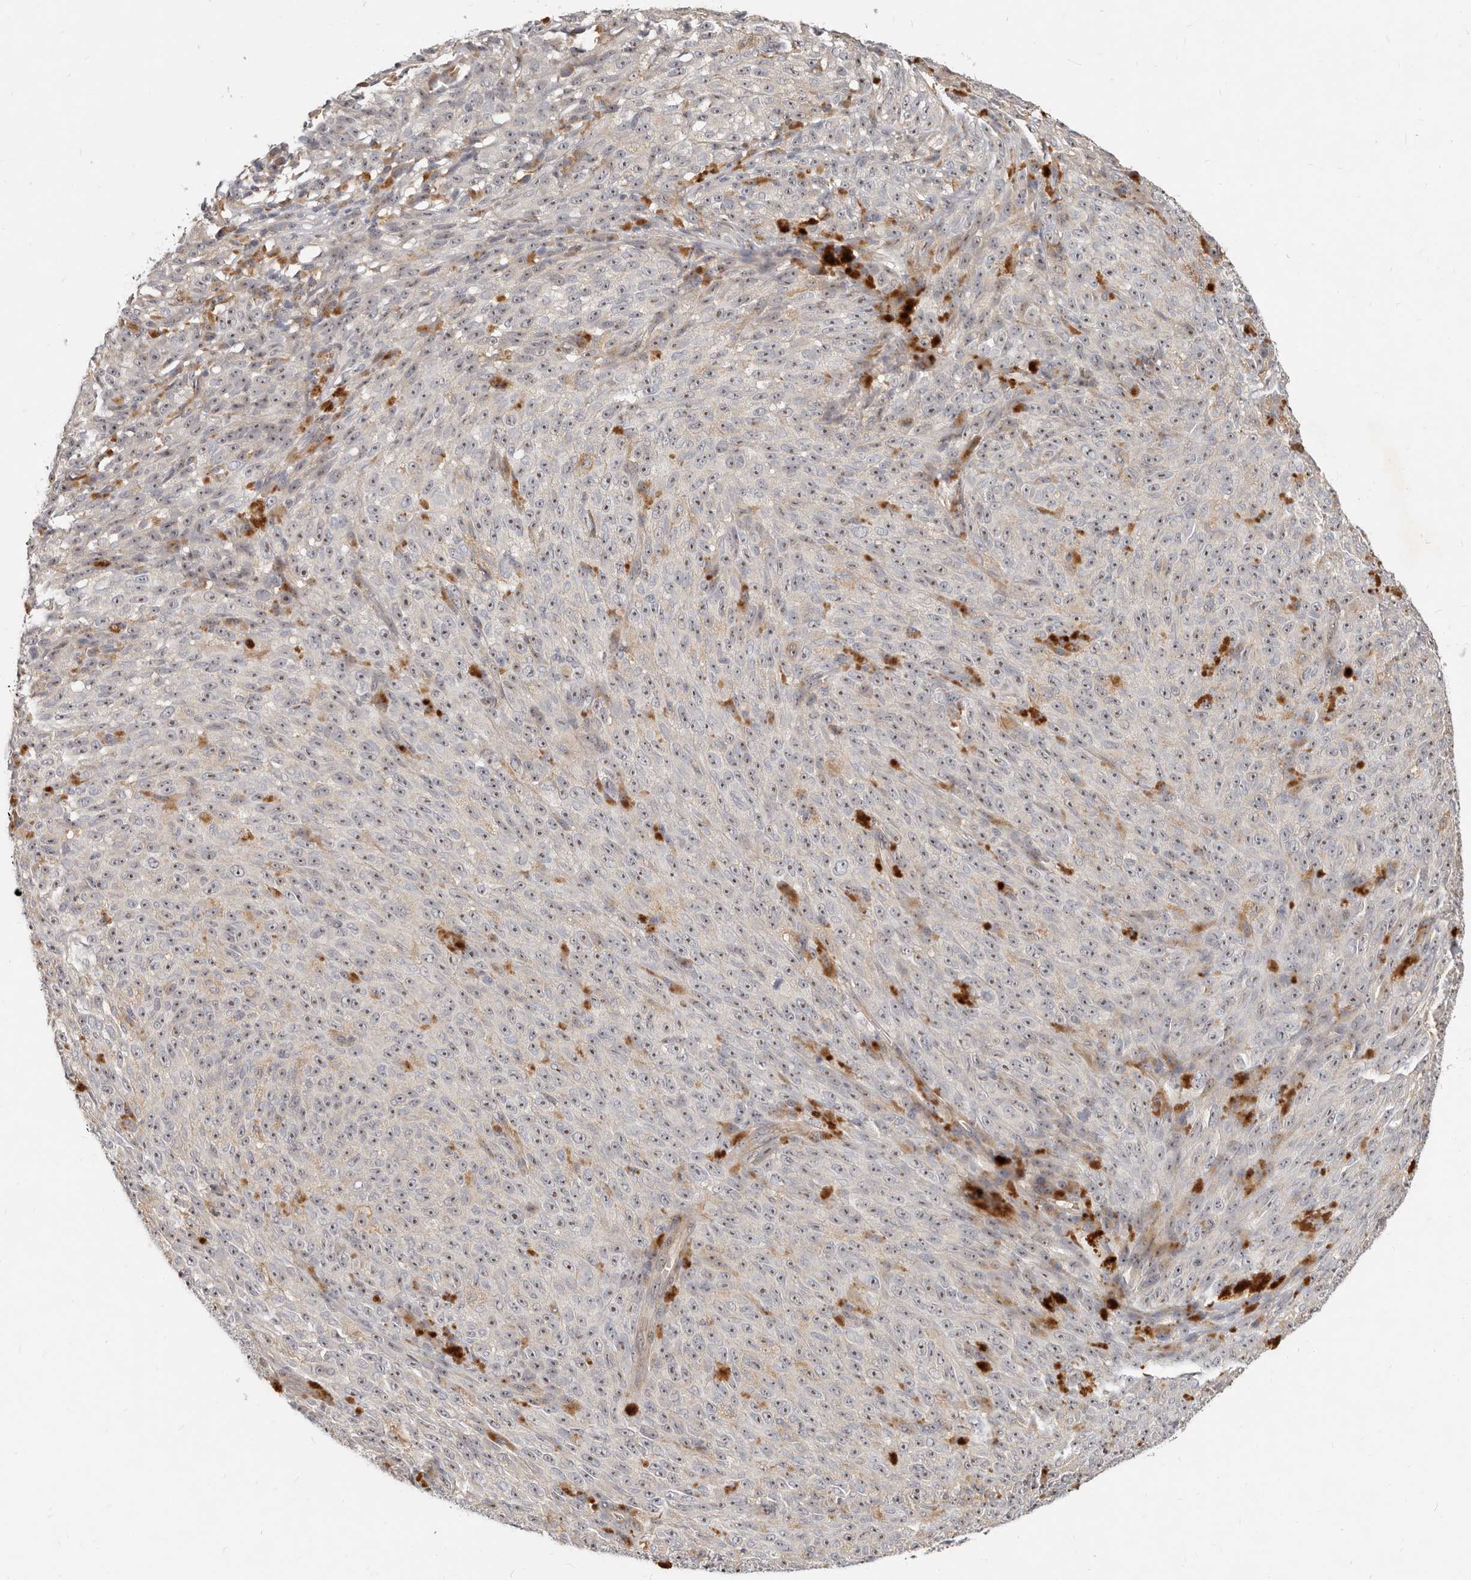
{"staining": {"intensity": "negative", "quantity": "none", "location": "none"}, "tissue": "melanoma", "cell_type": "Tumor cells", "image_type": "cancer", "snomed": [{"axis": "morphology", "description": "Malignant melanoma, NOS"}, {"axis": "topography", "description": "Skin"}], "caption": "Immunohistochemistry (IHC) of melanoma demonstrates no positivity in tumor cells.", "gene": "MICALL2", "patient": {"sex": "female", "age": 82}}